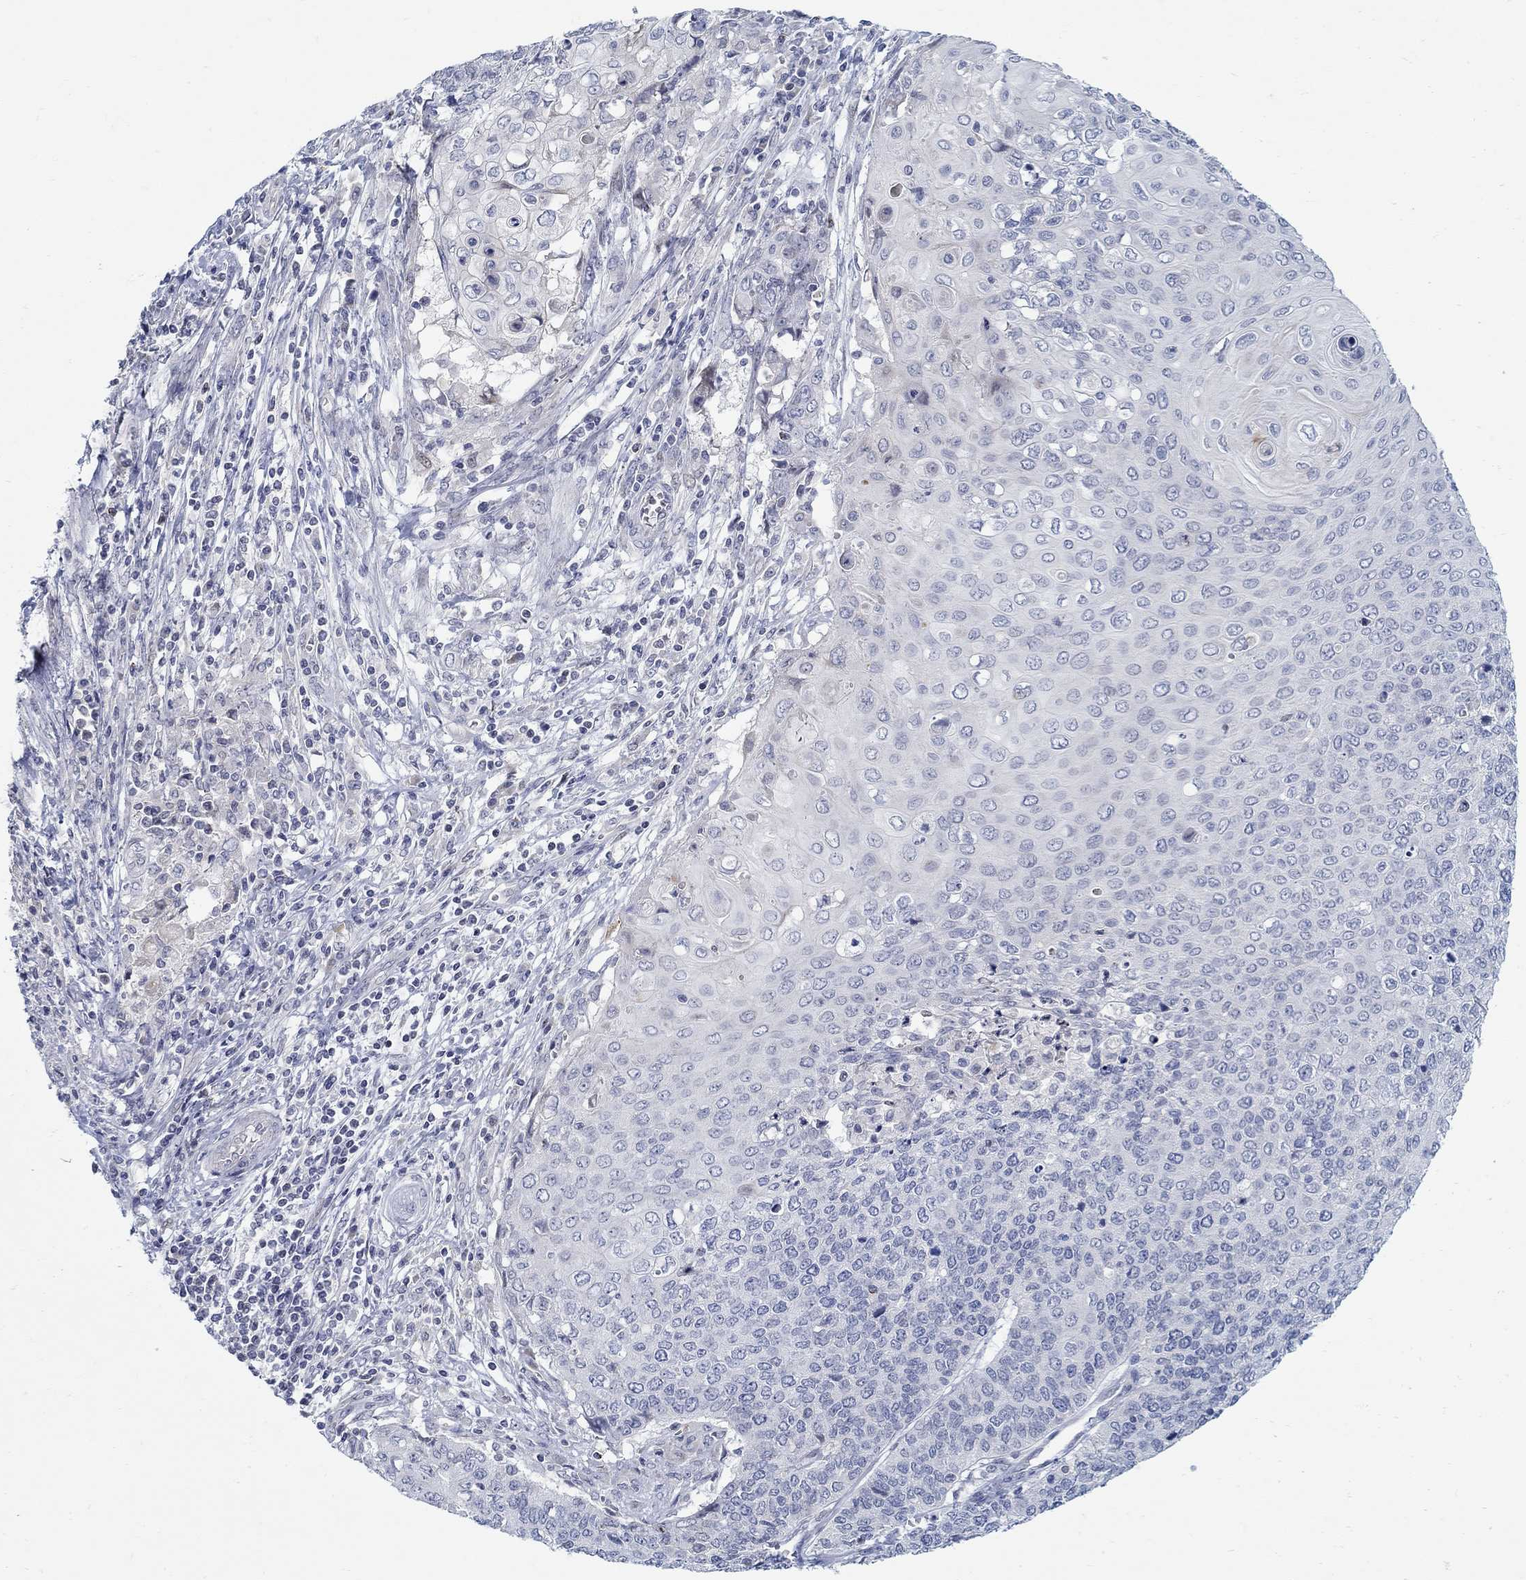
{"staining": {"intensity": "moderate", "quantity": "<25%", "location": "cytoplasmic/membranous"}, "tissue": "cervical cancer", "cell_type": "Tumor cells", "image_type": "cancer", "snomed": [{"axis": "morphology", "description": "Squamous cell carcinoma, NOS"}, {"axis": "topography", "description": "Cervix"}], "caption": "Cervical cancer (squamous cell carcinoma) stained for a protein demonstrates moderate cytoplasmic/membranous positivity in tumor cells. (DAB (3,3'-diaminobenzidine) IHC with brightfield microscopy, high magnification).", "gene": "ANO7", "patient": {"sex": "female", "age": 39}}